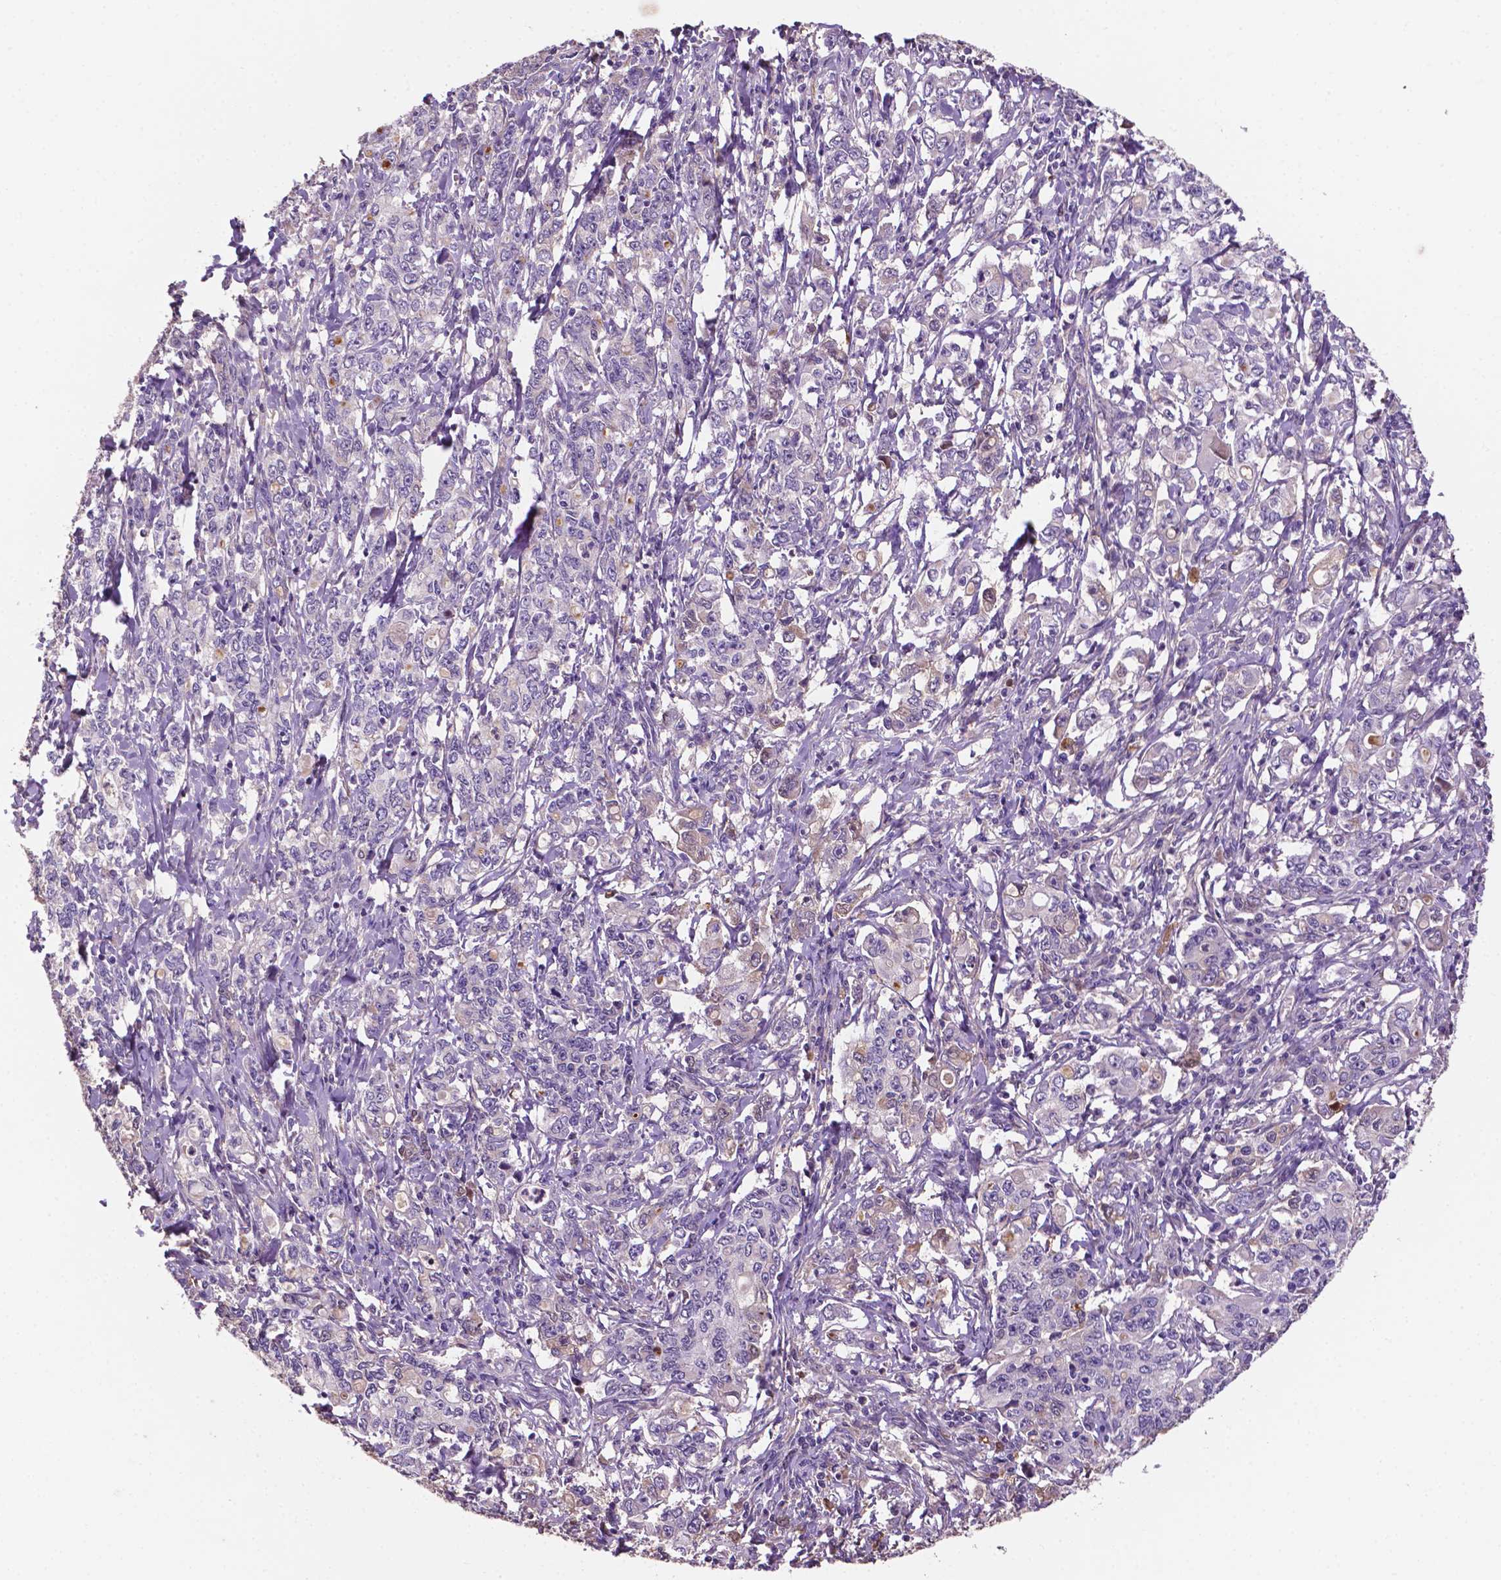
{"staining": {"intensity": "negative", "quantity": "none", "location": "none"}, "tissue": "stomach cancer", "cell_type": "Tumor cells", "image_type": "cancer", "snomed": [{"axis": "morphology", "description": "Adenocarcinoma, NOS"}, {"axis": "topography", "description": "Stomach, lower"}], "caption": "Protein analysis of stomach adenocarcinoma exhibits no significant positivity in tumor cells. (Brightfield microscopy of DAB (3,3'-diaminobenzidine) immunohistochemistry (IHC) at high magnification).", "gene": "FBLN1", "patient": {"sex": "female", "age": 72}}